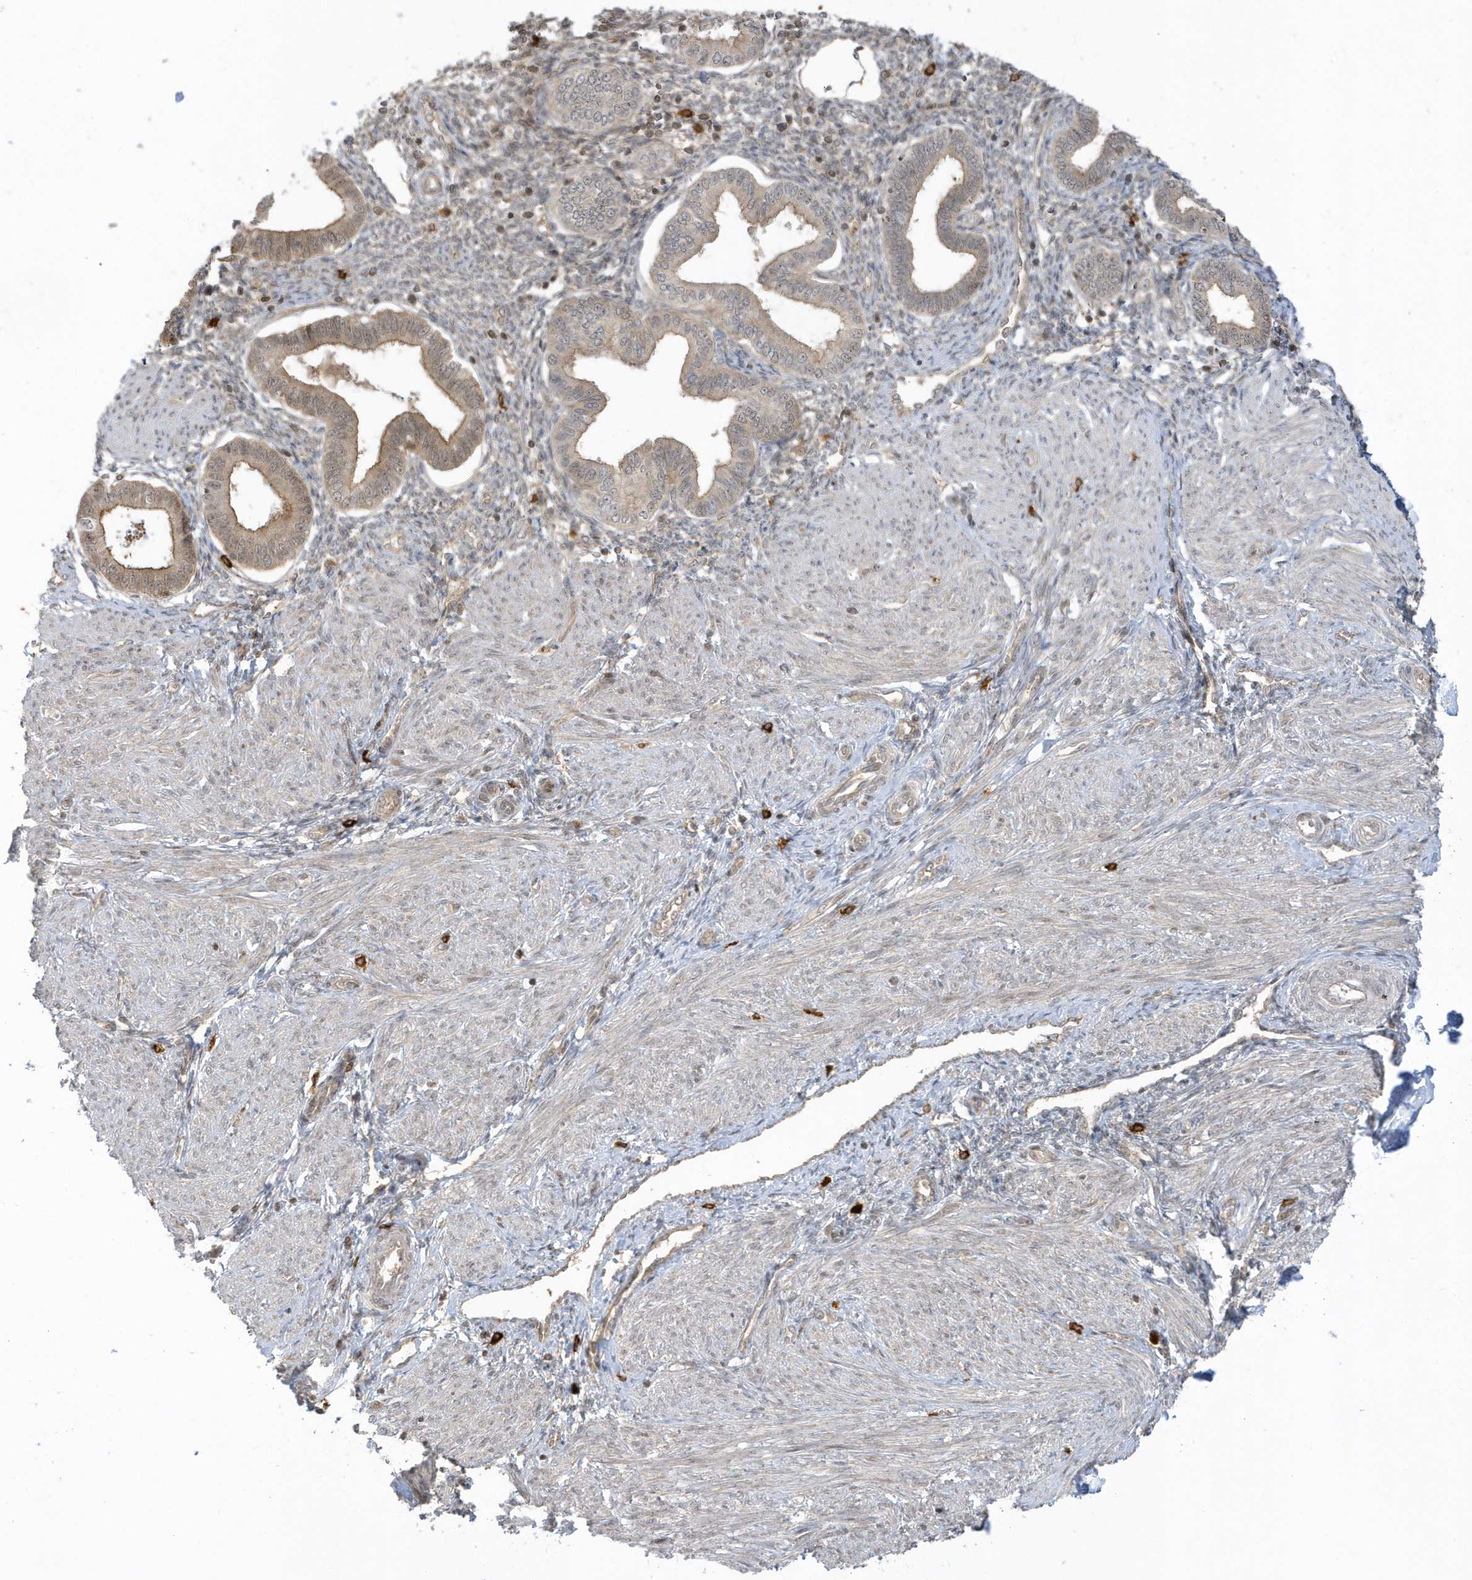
{"staining": {"intensity": "negative", "quantity": "none", "location": "none"}, "tissue": "endometrium", "cell_type": "Cells in endometrial stroma", "image_type": "normal", "snomed": [{"axis": "morphology", "description": "Normal tissue, NOS"}, {"axis": "topography", "description": "Endometrium"}], "caption": "An IHC histopathology image of normal endometrium is shown. There is no staining in cells in endometrial stroma of endometrium.", "gene": "PPP1R7", "patient": {"sex": "female", "age": 53}}